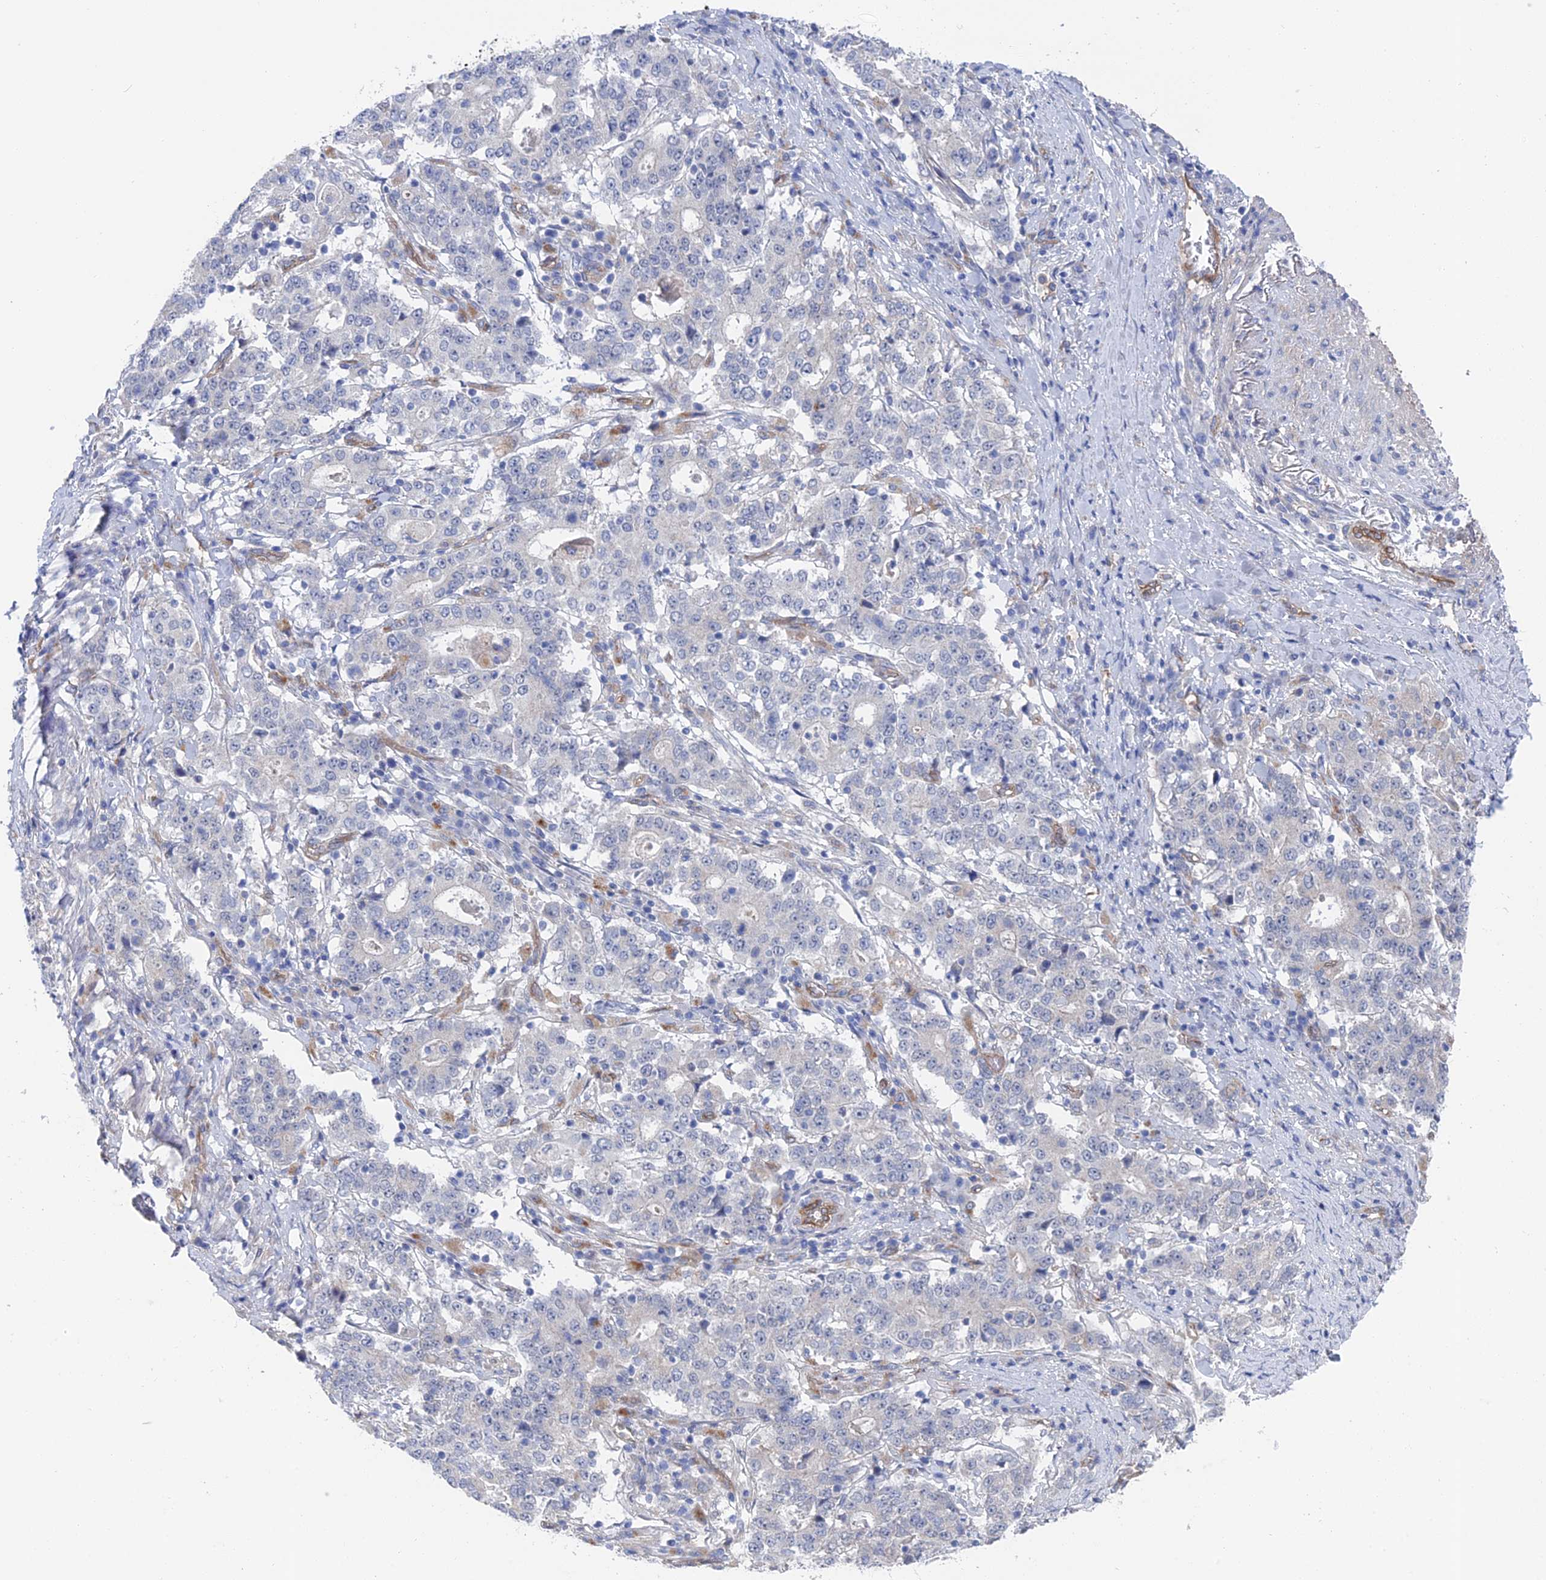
{"staining": {"intensity": "negative", "quantity": "none", "location": "none"}, "tissue": "stomach cancer", "cell_type": "Tumor cells", "image_type": "cancer", "snomed": [{"axis": "morphology", "description": "Adenocarcinoma, NOS"}, {"axis": "topography", "description": "Stomach"}], "caption": "Micrograph shows no protein staining in tumor cells of stomach cancer (adenocarcinoma) tissue.", "gene": "ARAP3", "patient": {"sex": "male", "age": 59}}